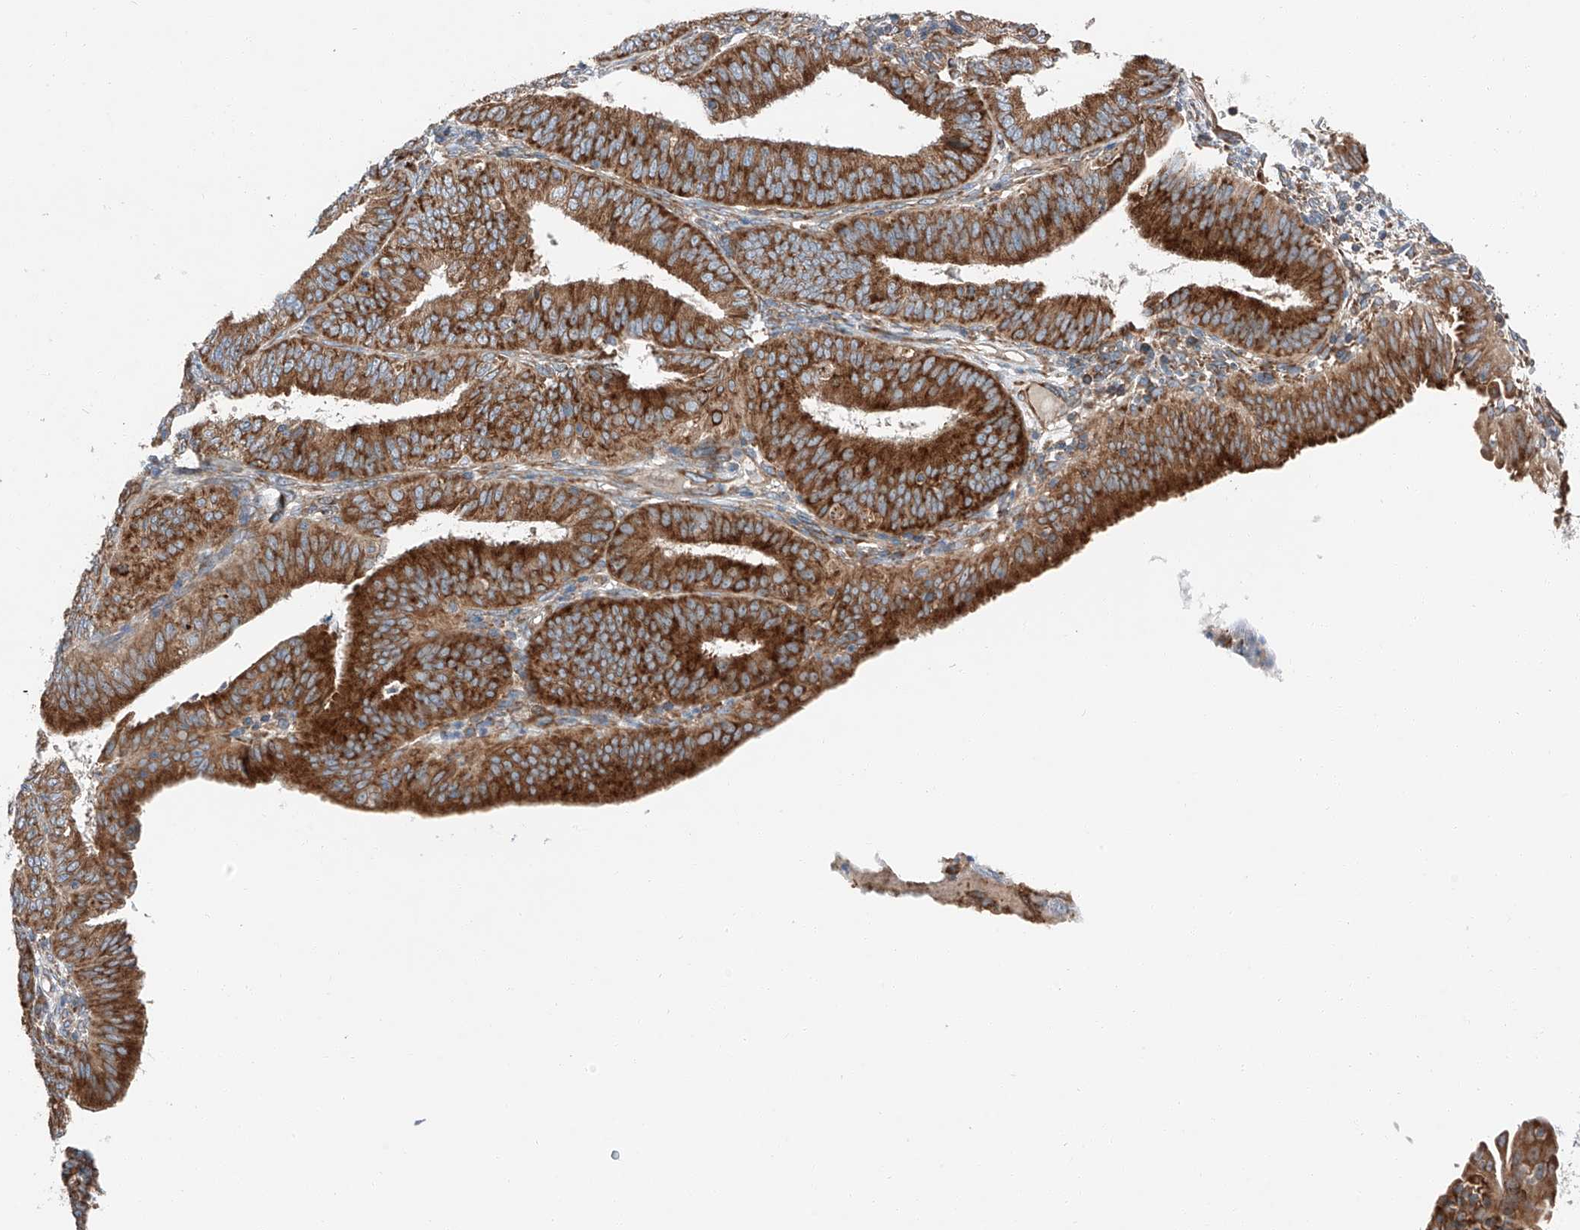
{"staining": {"intensity": "strong", "quantity": ">75%", "location": "cytoplasmic/membranous"}, "tissue": "endometrial cancer", "cell_type": "Tumor cells", "image_type": "cancer", "snomed": [{"axis": "morphology", "description": "Adenocarcinoma, NOS"}, {"axis": "topography", "description": "Endometrium"}], "caption": "A brown stain labels strong cytoplasmic/membranous positivity of a protein in endometrial adenocarcinoma tumor cells. (Stains: DAB (3,3'-diaminobenzidine) in brown, nuclei in blue, Microscopy: brightfield microscopy at high magnification).", "gene": "ZC3H15", "patient": {"sex": "female", "age": 51}}